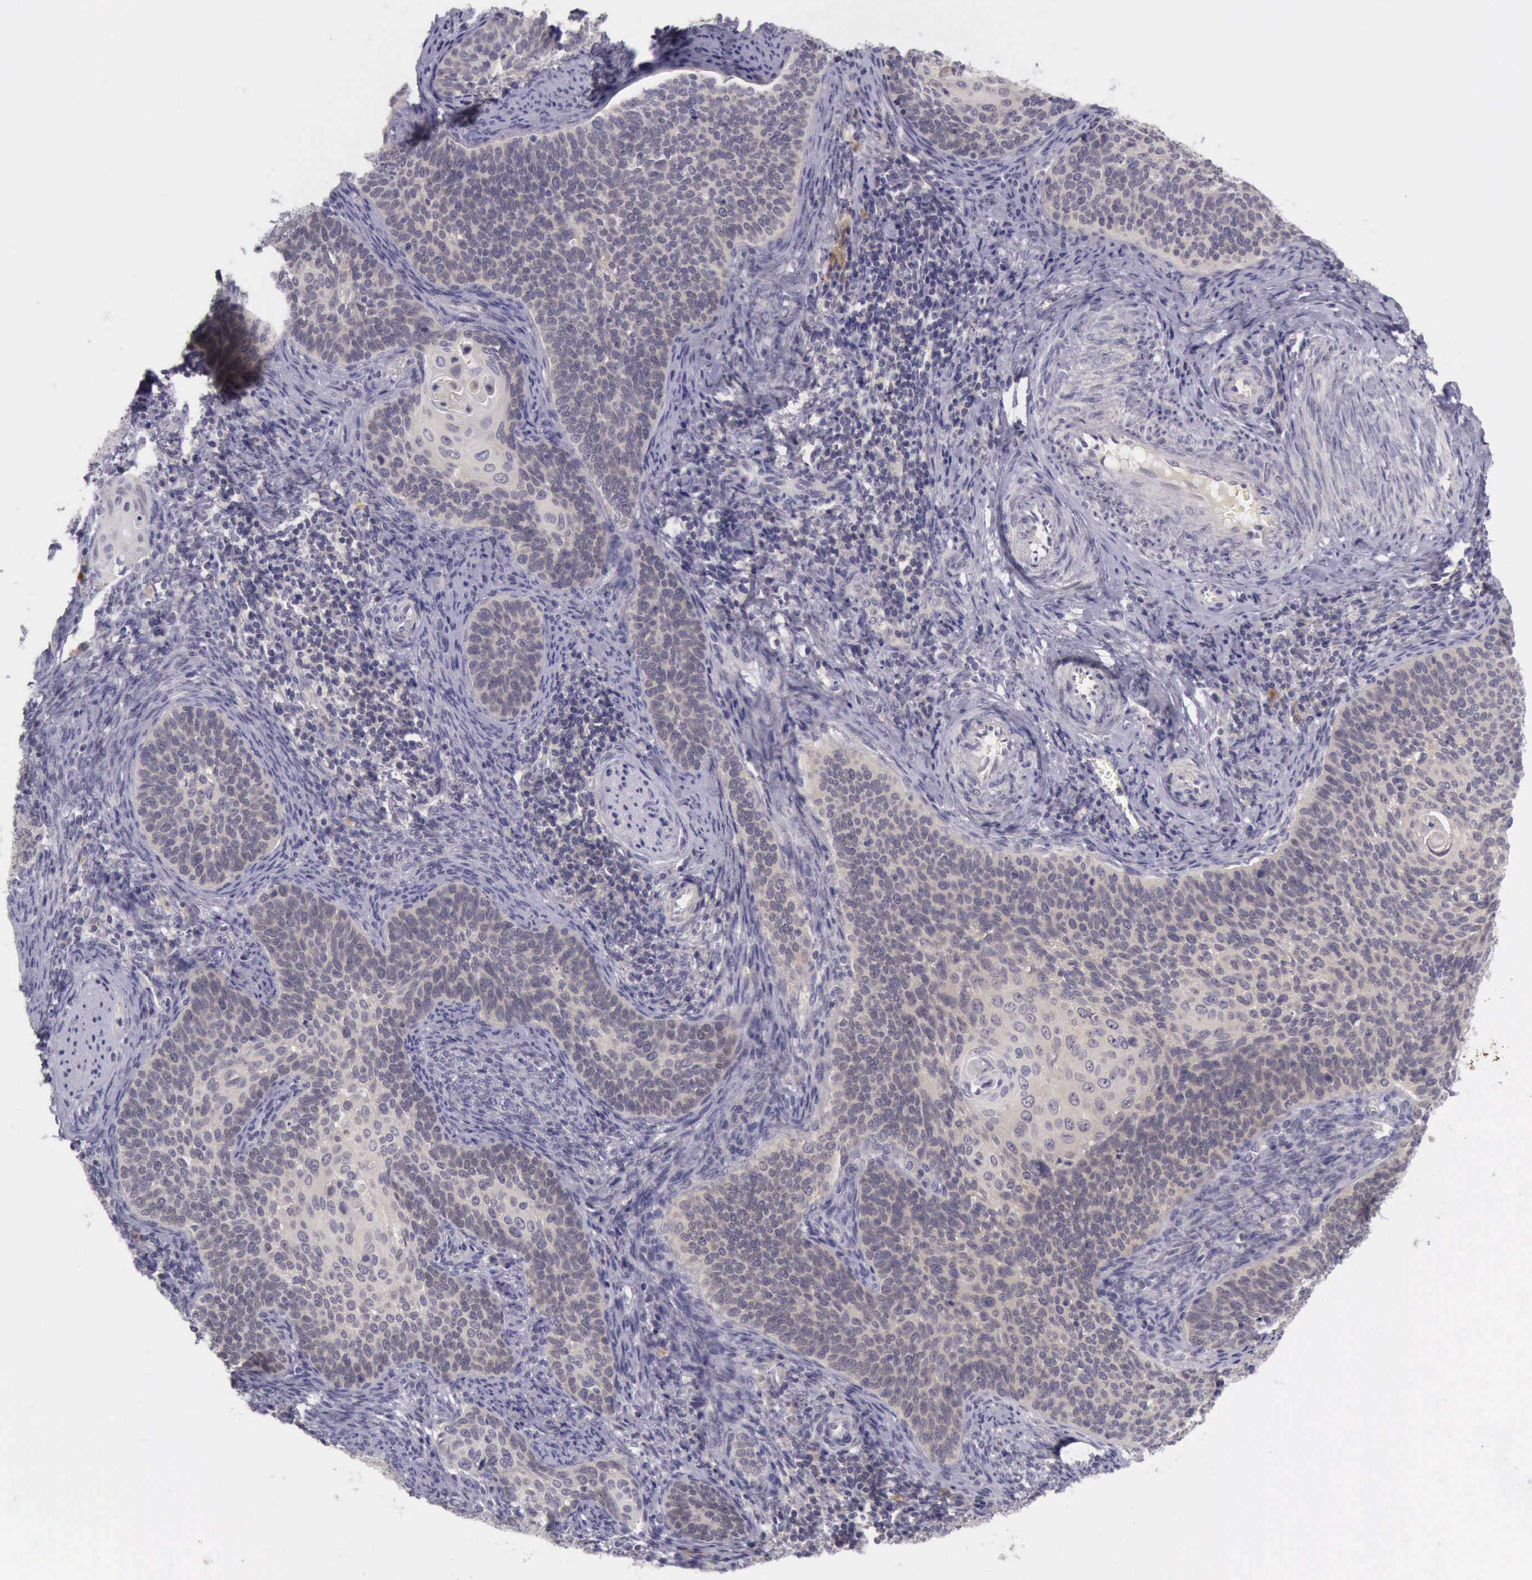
{"staining": {"intensity": "weak", "quantity": ">75%", "location": "cytoplasmic/membranous"}, "tissue": "cervical cancer", "cell_type": "Tumor cells", "image_type": "cancer", "snomed": [{"axis": "morphology", "description": "Squamous cell carcinoma, NOS"}, {"axis": "topography", "description": "Cervix"}], "caption": "Tumor cells demonstrate low levels of weak cytoplasmic/membranous expression in approximately >75% of cells in human cervical cancer. The staining was performed using DAB to visualize the protein expression in brown, while the nuclei were stained in blue with hematoxylin (Magnification: 20x).", "gene": "ARNT2", "patient": {"sex": "female", "age": 33}}